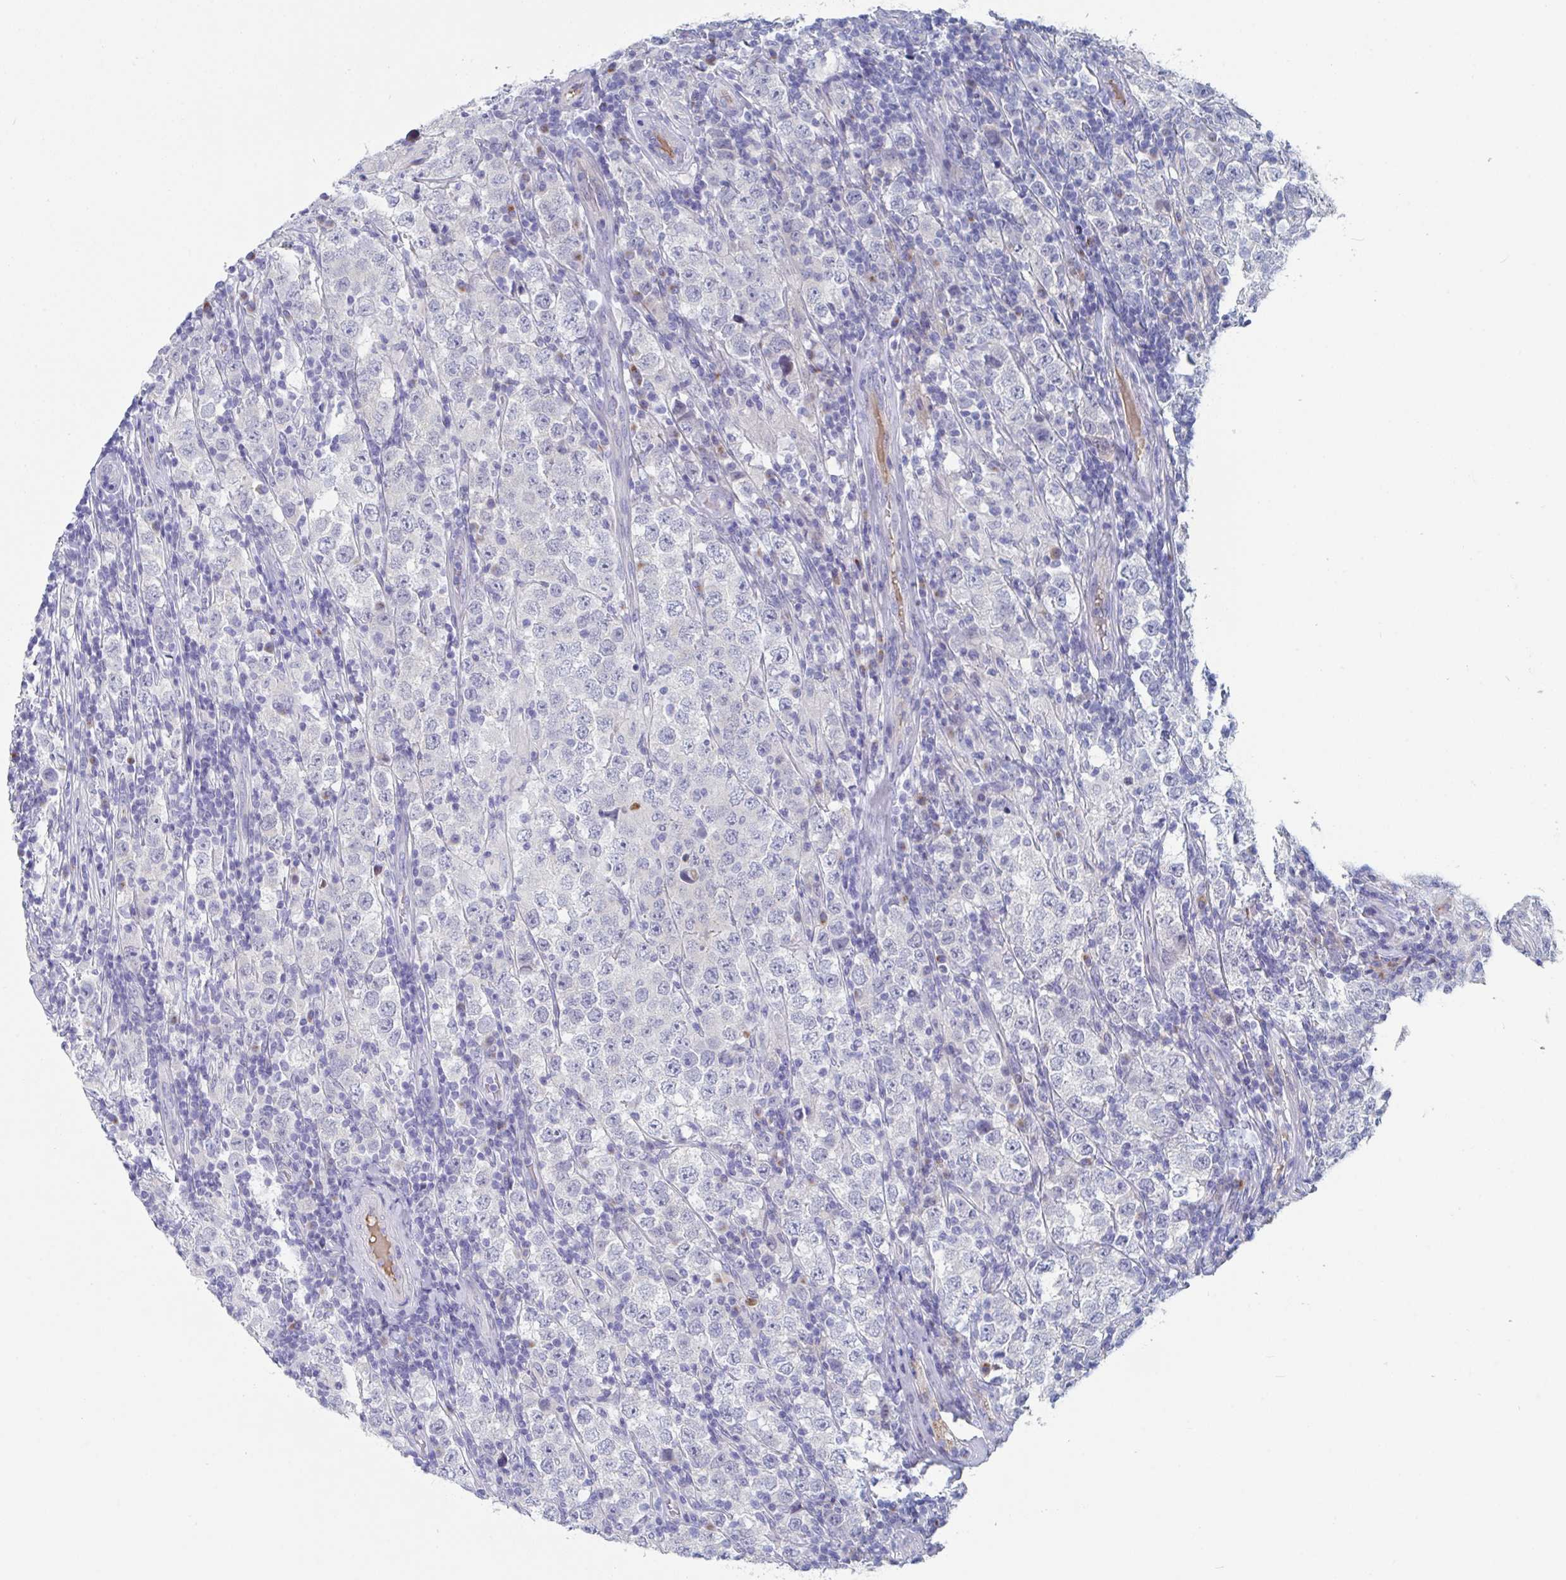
{"staining": {"intensity": "negative", "quantity": "none", "location": "none"}, "tissue": "testis cancer", "cell_type": "Tumor cells", "image_type": "cancer", "snomed": [{"axis": "morphology", "description": "Normal tissue, NOS"}, {"axis": "morphology", "description": "Urothelial carcinoma, High grade"}, {"axis": "morphology", "description": "Seminoma, NOS"}, {"axis": "morphology", "description": "Carcinoma, Embryonal, NOS"}, {"axis": "topography", "description": "Urinary bladder"}, {"axis": "topography", "description": "Testis"}], "caption": "High power microscopy photomicrograph of an immunohistochemistry micrograph of testis cancer (high-grade urothelial carcinoma), revealing no significant staining in tumor cells.", "gene": "NT5C3B", "patient": {"sex": "male", "age": 41}}